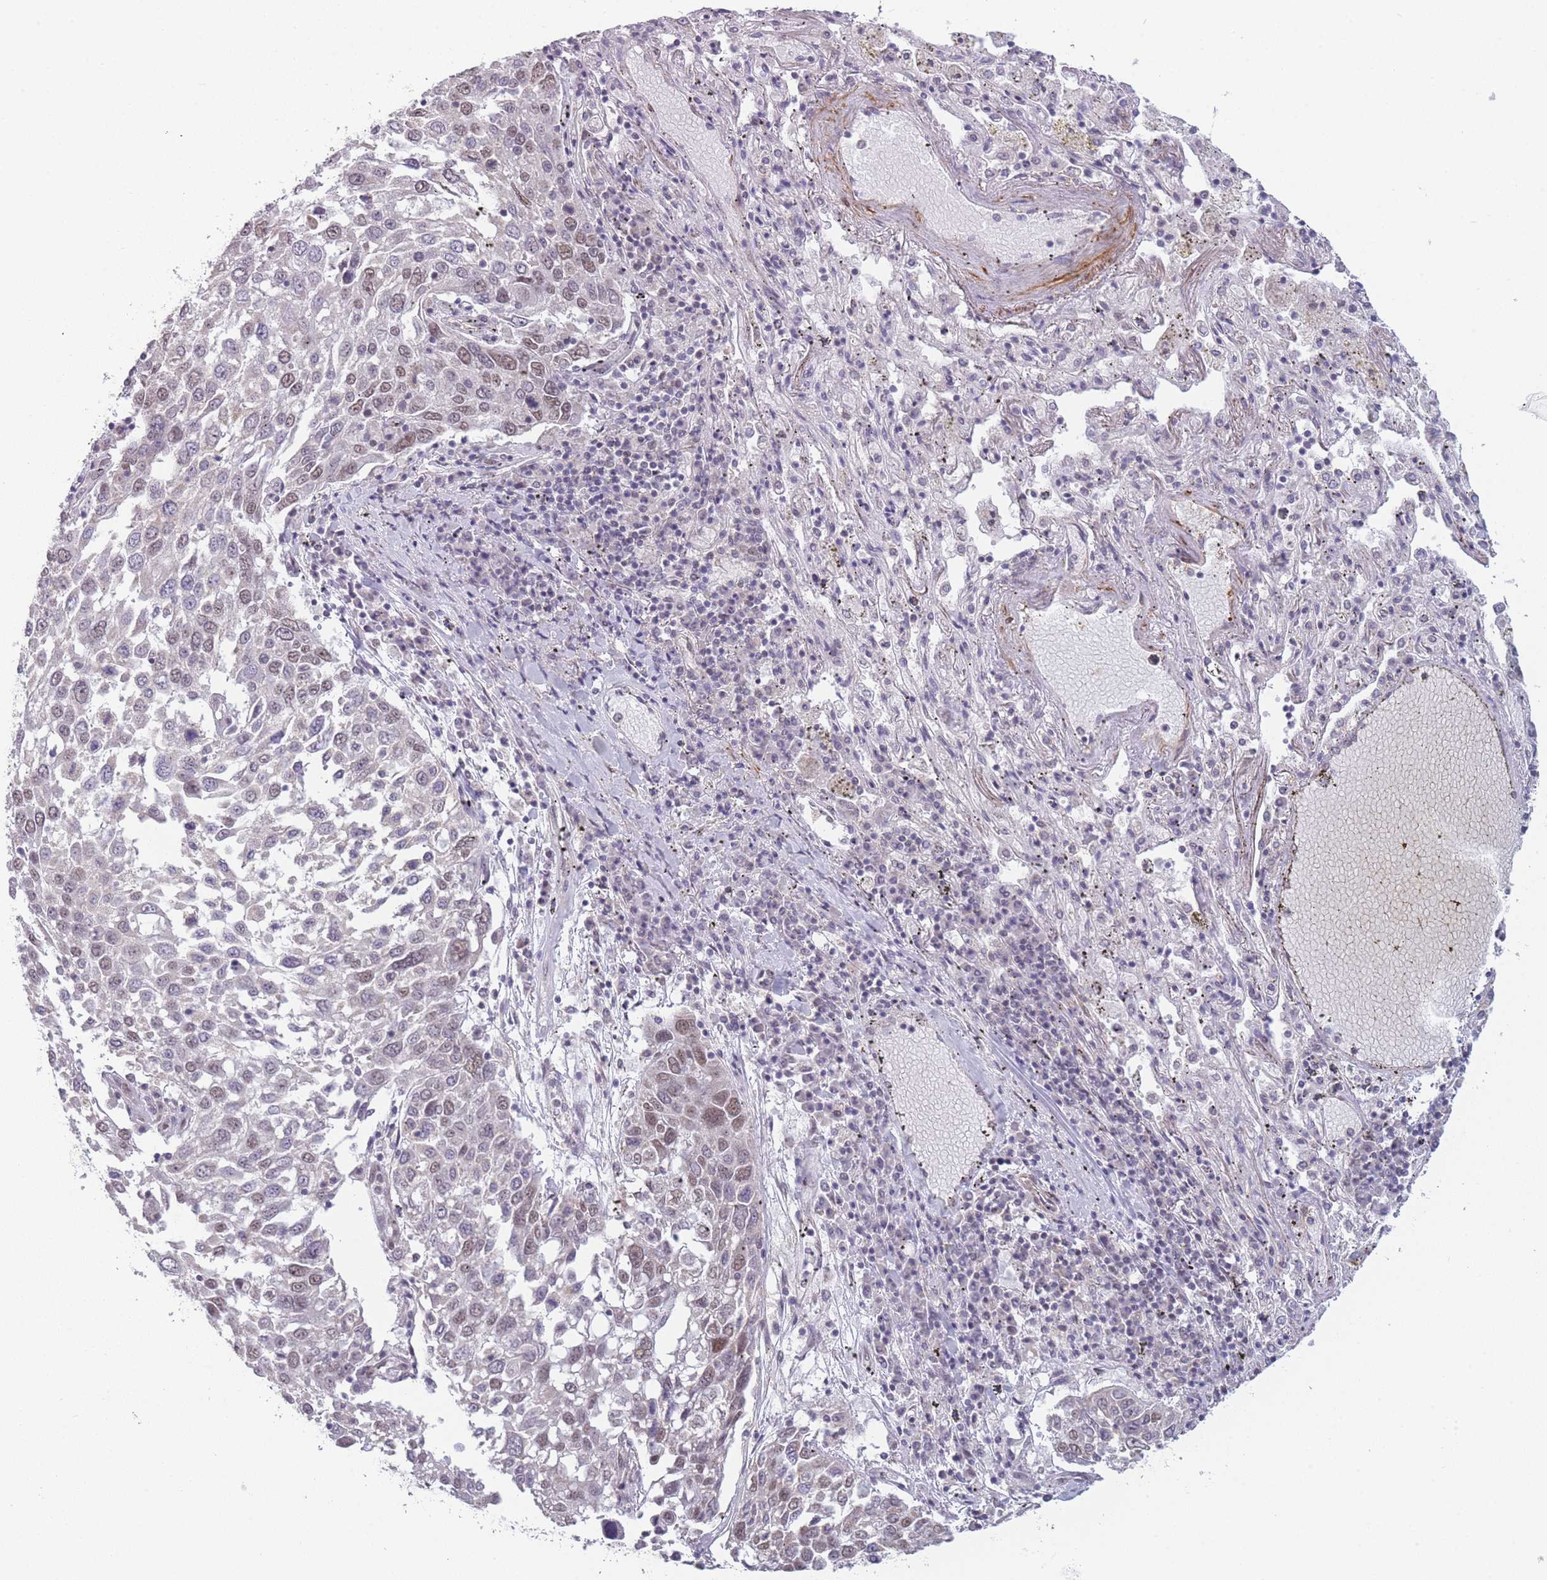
{"staining": {"intensity": "moderate", "quantity": "<25%", "location": "nuclear"}, "tissue": "lung cancer", "cell_type": "Tumor cells", "image_type": "cancer", "snomed": [{"axis": "morphology", "description": "Squamous cell carcinoma, NOS"}, {"axis": "topography", "description": "Lung"}], "caption": "Squamous cell carcinoma (lung) tissue reveals moderate nuclear expression in about <25% of tumor cells (brown staining indicates protein expression, while blue staining denotes nuclei).", "gene": "SIN3B", "patient": {"sex": "male", "age": 65}}